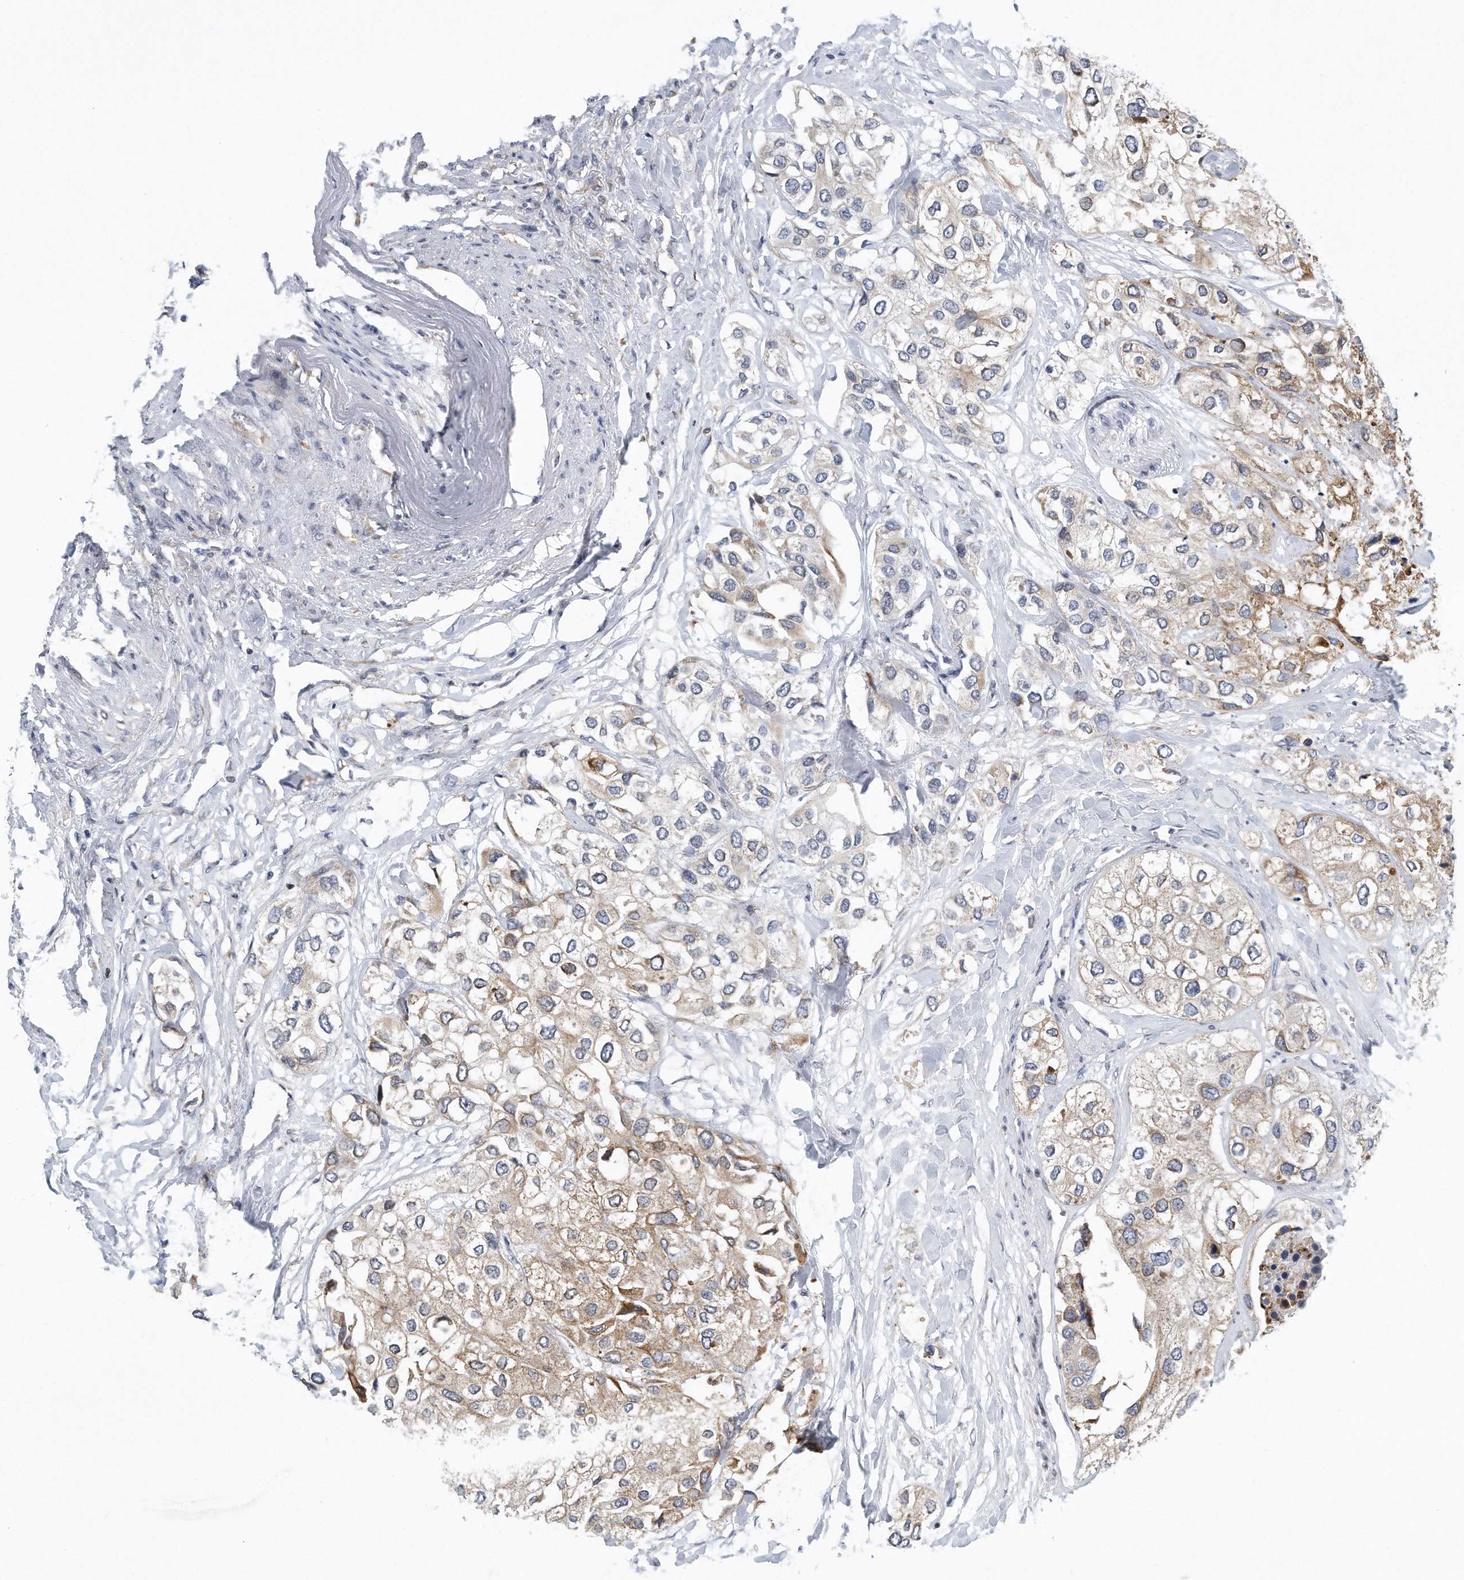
{"staining": {"intensity": "weak", "quantity": ">75%", "location": "cytoplasmic/membranous"}, "tissue": "urothelial cancer", "cell_type": "Tumor cells", "image_type": "cancer", "snomed": [{"axis": "morphology", "description": "Urothelial carcinoma, High grade"}, {"axis": "topography", "description": "Urinary bladder"}], "caption": "Immunohistochemistry (IHC) staining of high-grade urothelial carcinoma, which demonstrates low levels of weak cytoplasmic/membranous staining in about >75% of tumor cells indicating weak cytoplasmic/membranous protein staining. The staining was performed using DAB (3,3'-diaminobenzidine) (brown) for protein detection and nuclei were counterstained in hematoxylin (blue).", "gene": "VLDLR", "patient": {"sex": "male", "age": 64}}